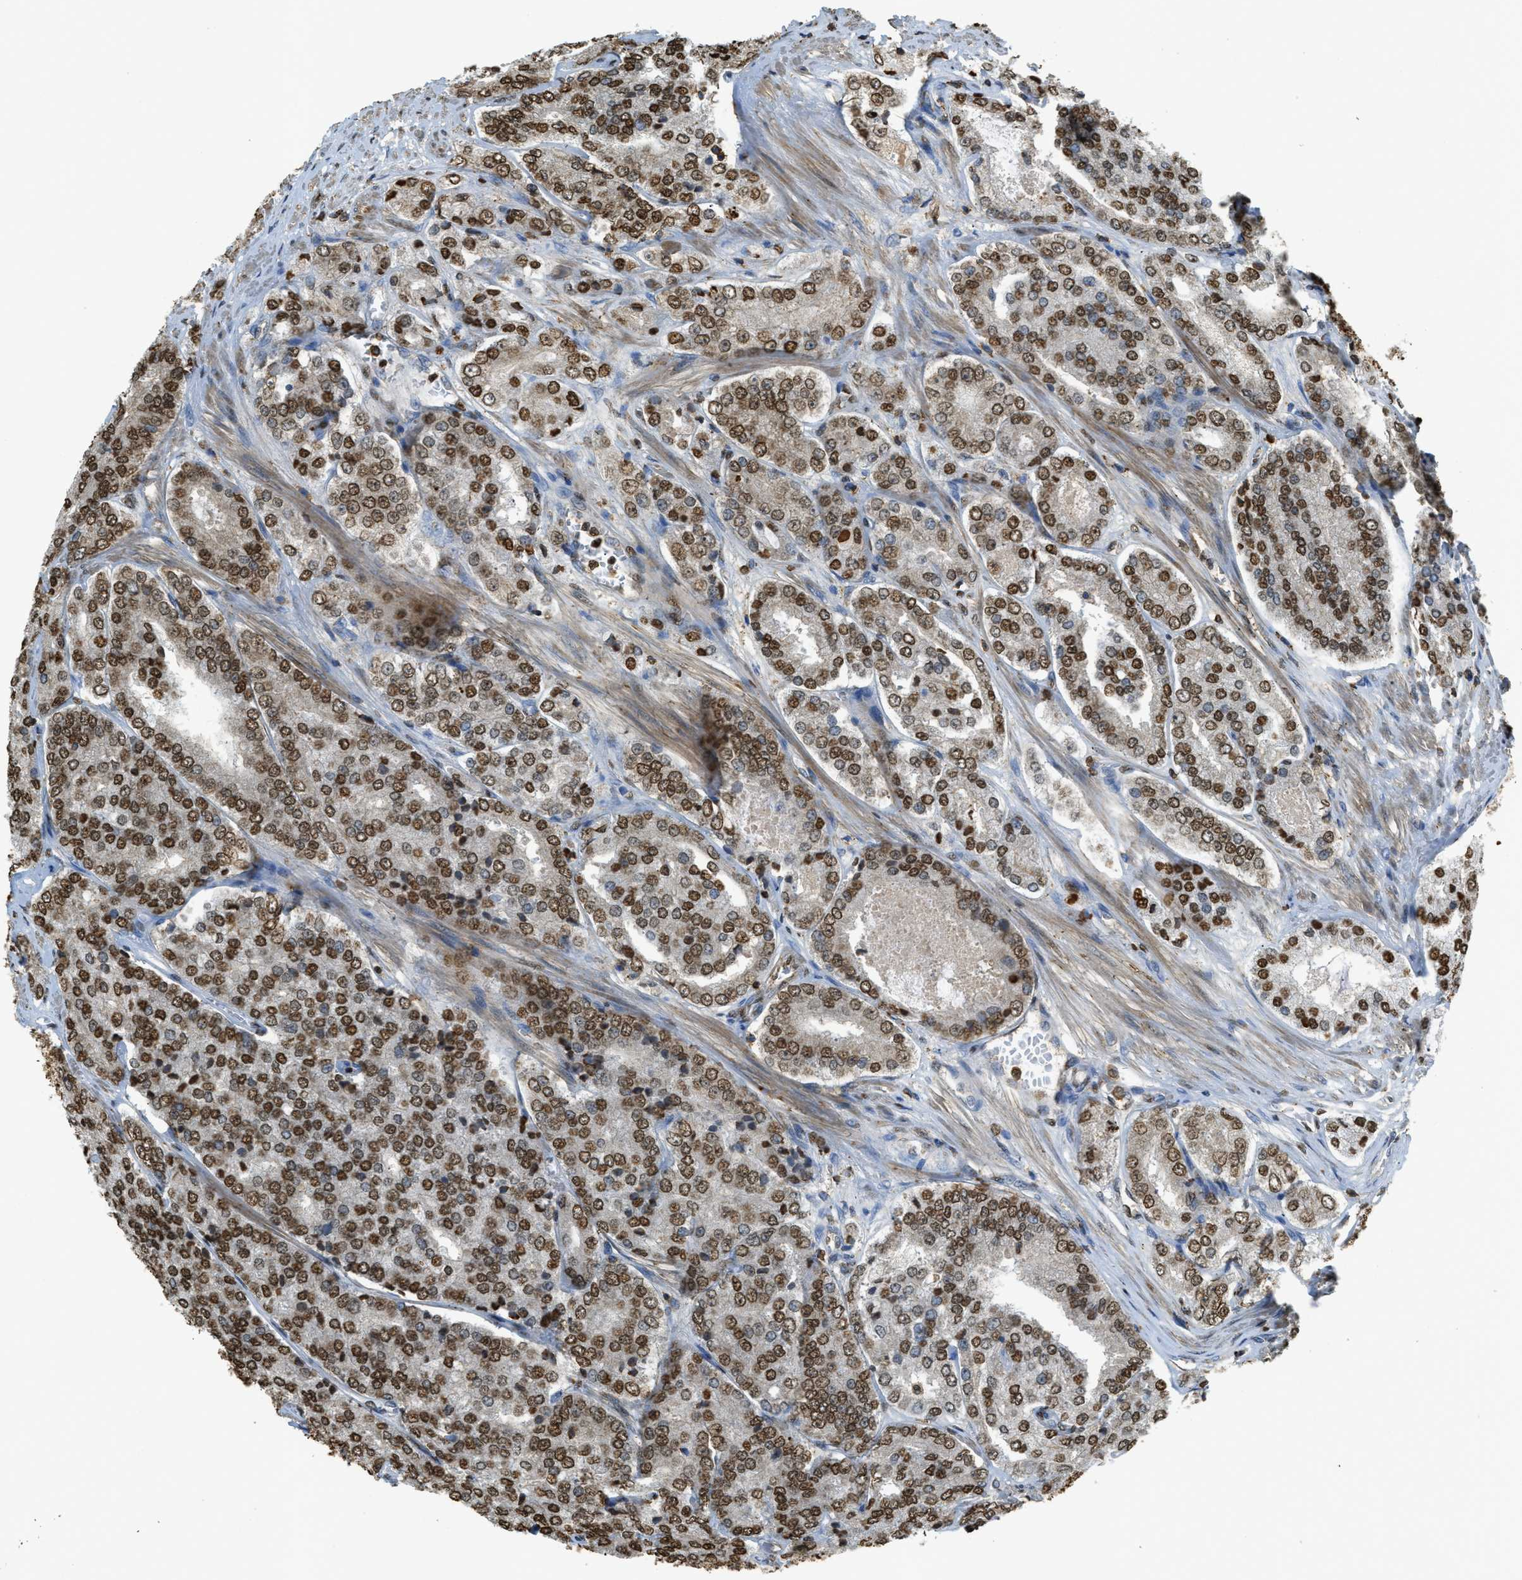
{"staining": {"intensity": "strong", "quantity": ">75%", "location": "nuclear"}, "tissue": "prostate cancer", "cell_type": "Tumor cells", "image_type": "cancer", "snomed": [{"axis": "morphology", "description": "Adenocarcinoma, High grade"}, {"axis": "topography", "description": "Prostate"}], "caption": "A brown stain highlights strong nuclear expression of a protein in human adenocarcinoma (high-grade) (prostate) tumor cells. (DAB (3,3'-diaminobenzidine) IHC, brown staining for protein, blue staining for nuclei).", "gene": "NR5A2", "patient": {"sex": "male", "age": 65}}